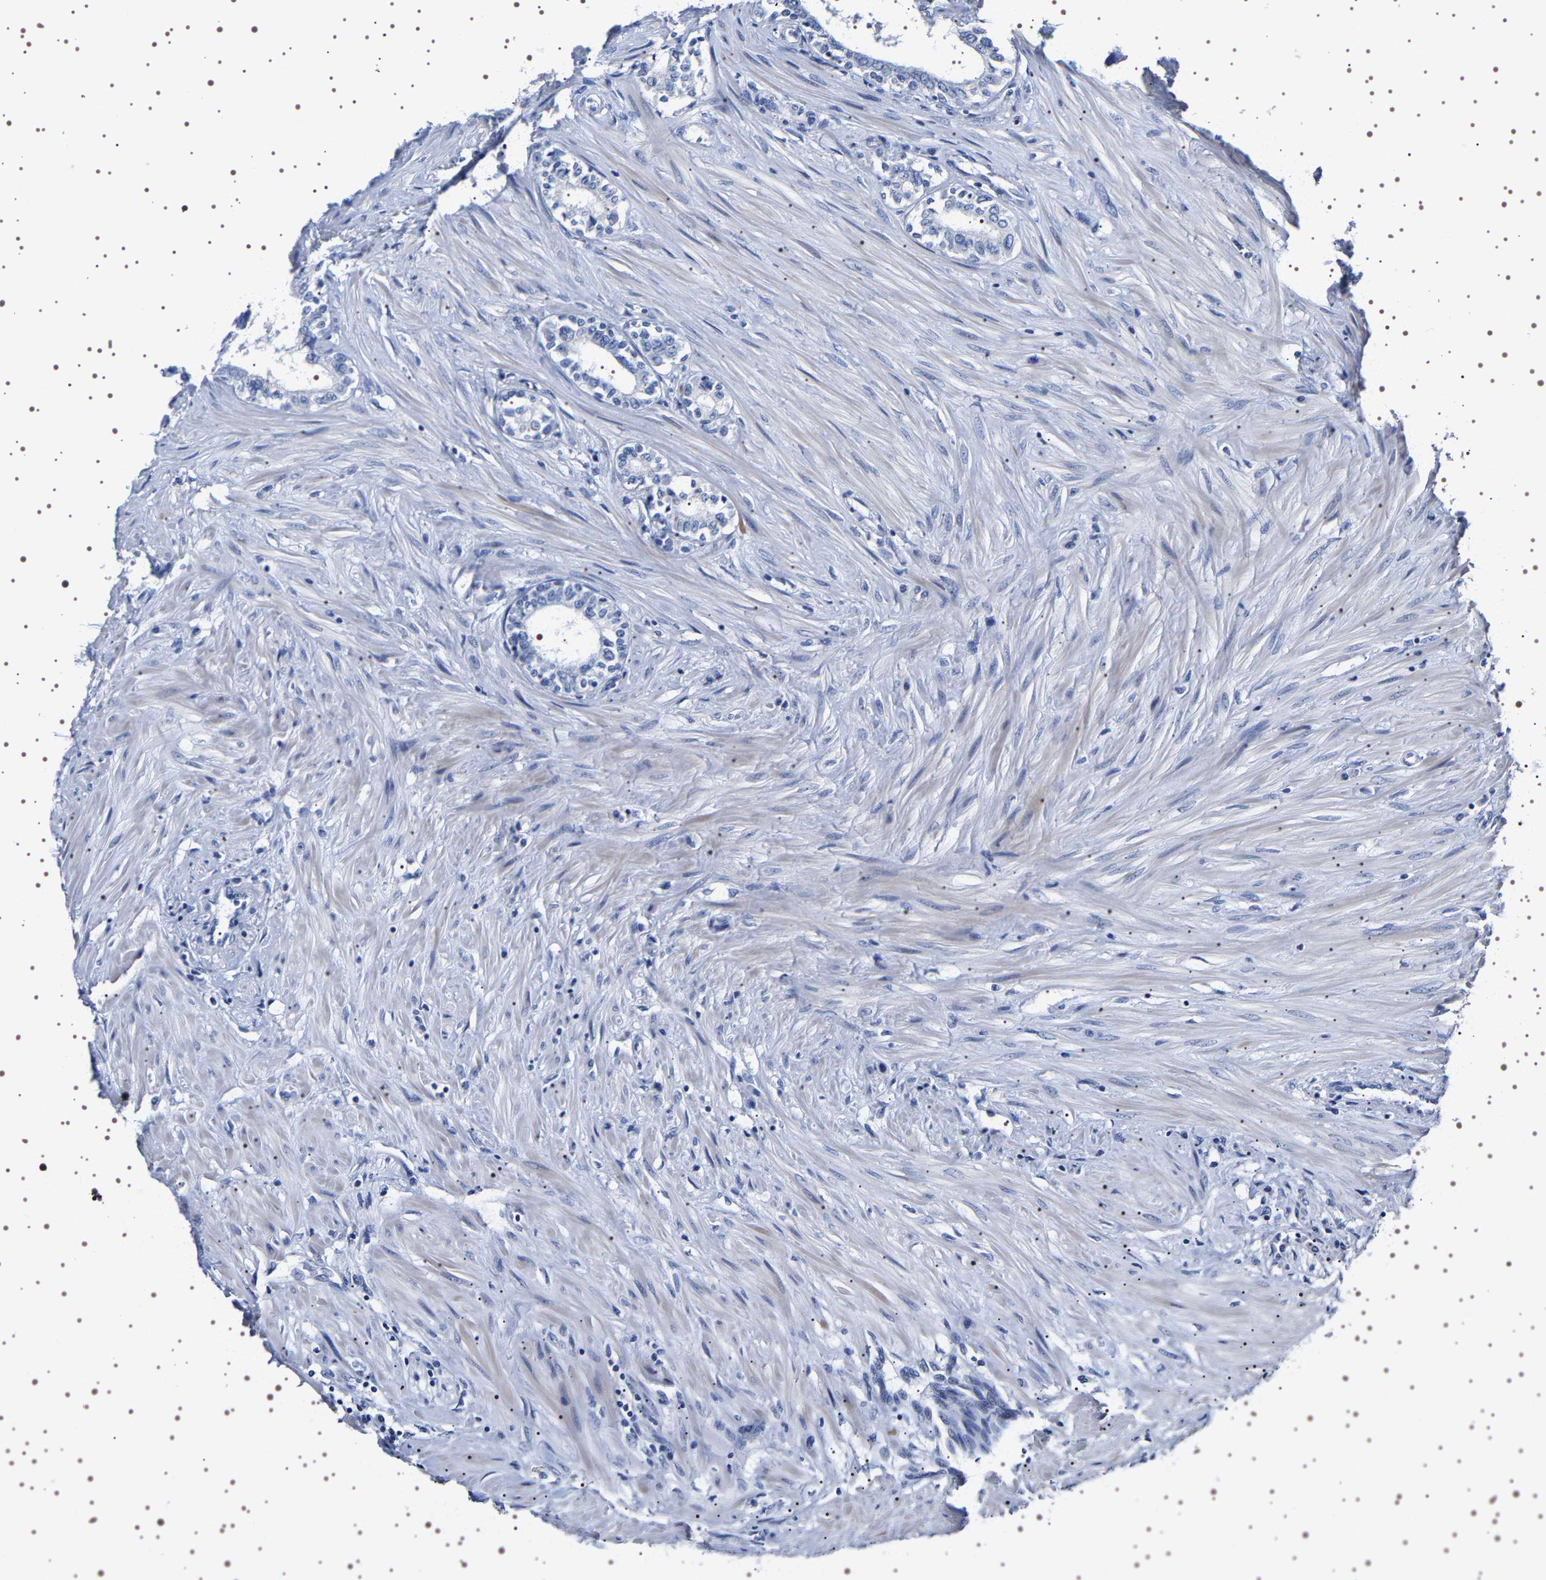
{"staining": {"intensity": "negative", "quantity": "none", "location": "none"}, "tissue": "seminal vesicle", "cell_type": "Glandular cells", "image_type": "normal", "snomed": [{"axis": "morphology", "description": "Normal tissue, NOS"}, {"axis": "morphology", "description": "Adenocarcinoma, High grade"}, {"axis": "topography", "description": "Prostate"}, {"axis": "topography", "description": "Seminal veicle"}], "caption": "The immunohistochemistry histopathology image has no significant expression in glandular cells of seminal vesicle. The staining is performed using DAB (3,3'-diaminobenzidine) brown chromogen with nuclei counter-stained in using hematoxylin.", "gene": "UBQLN3", "patient": {"sex": "male", "age": 55}}